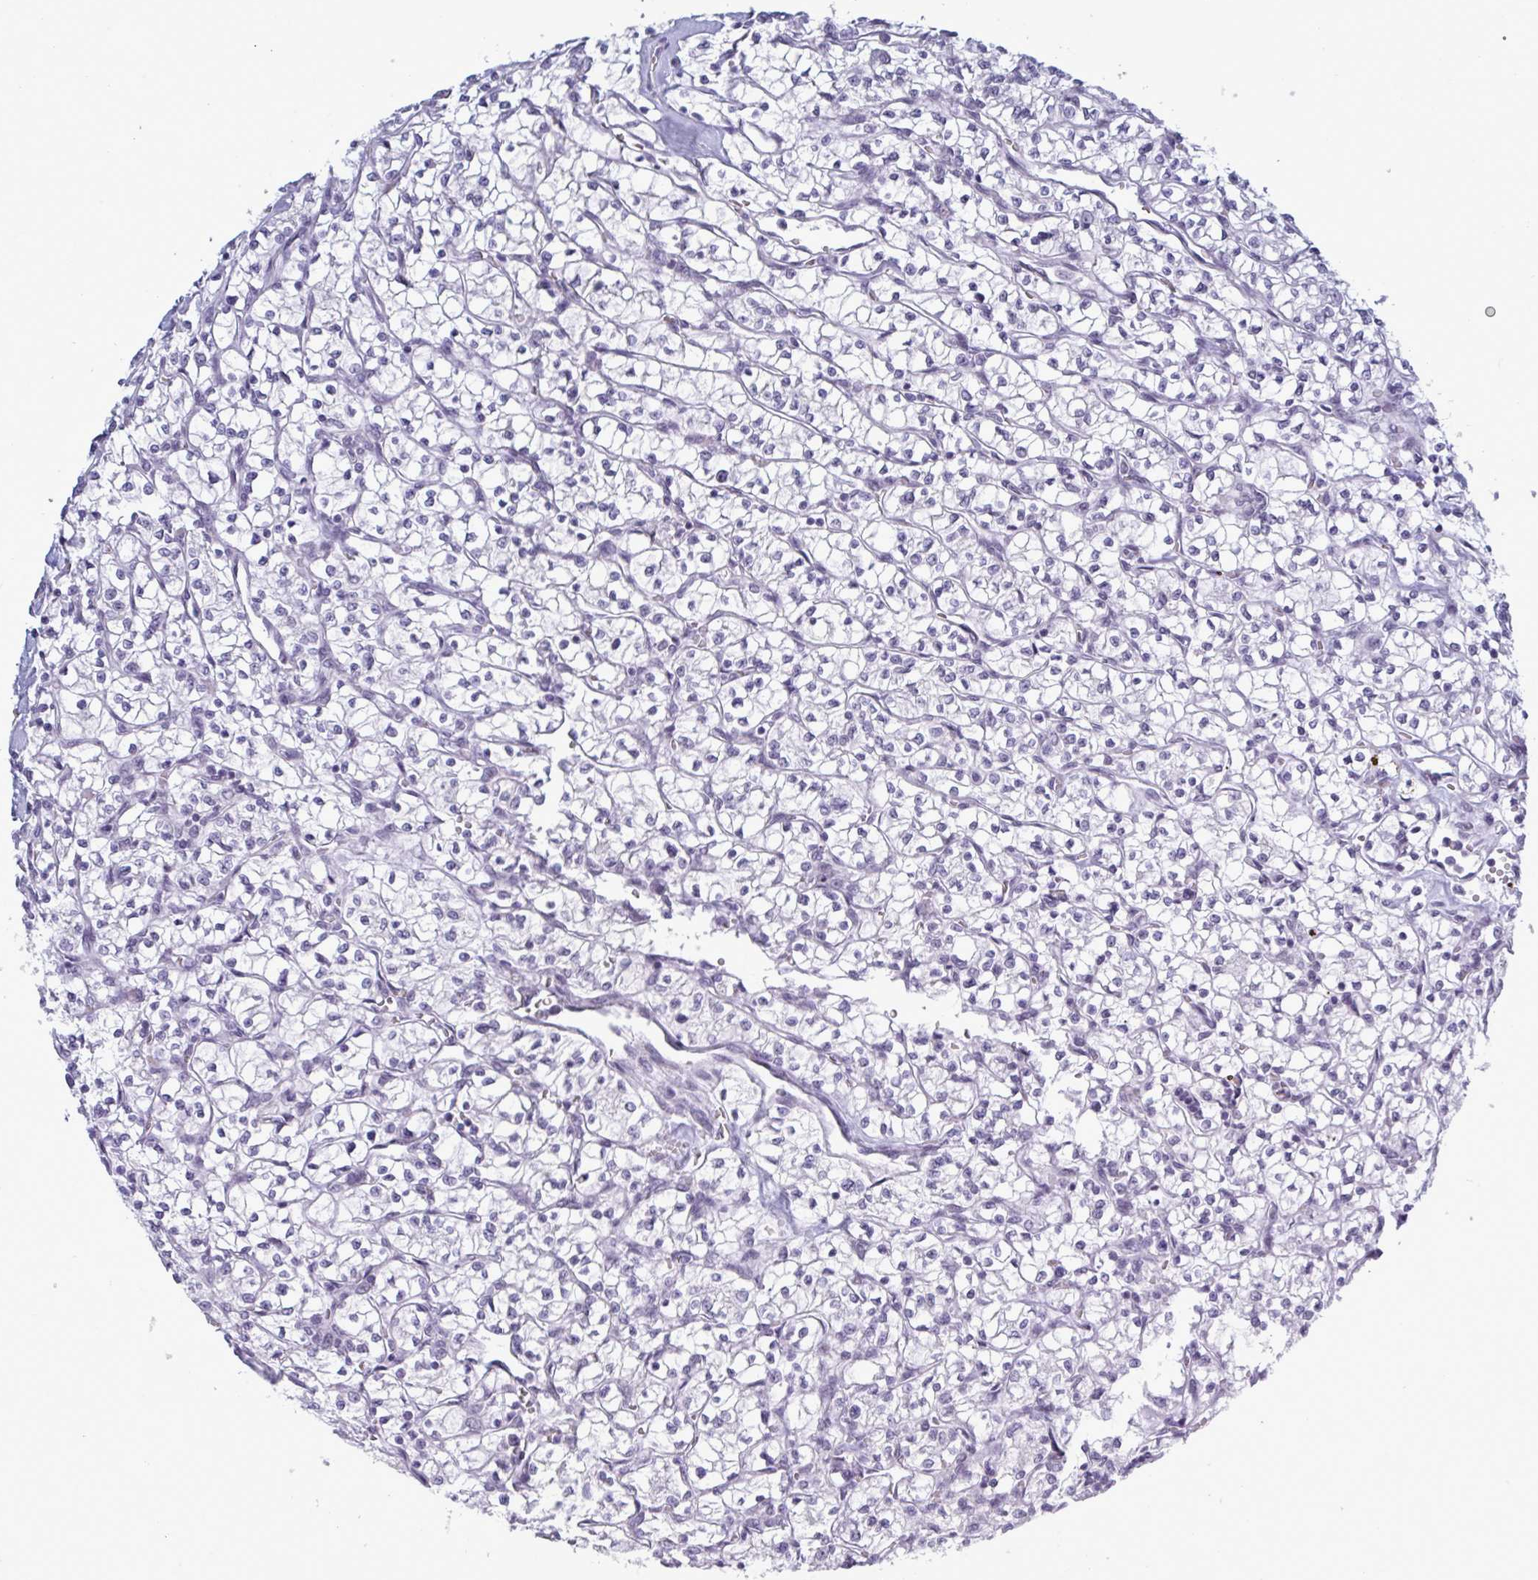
{"staining": {"intensity": "negative", "quantity": "none", "location": "none"}, "tissue": "renal cancer", "cell_type": "Tumor cells", "image_type": "cancer", "snomed": [{"axis": "morphology", "description": "Adenocarcinoma, NOS"}, {"axis": "topography", "description": "Kidney"}], "caption": "Immunohistochemistry micrograph of neoplastic tissue: human renal adenocarcinoma stained with DAB (3,3'-diaminobenzidine) exhibits no significant protein expression in tumor cells.", "gene": "PPP1R10", "patient": {"sex": "female", "age": 64}}